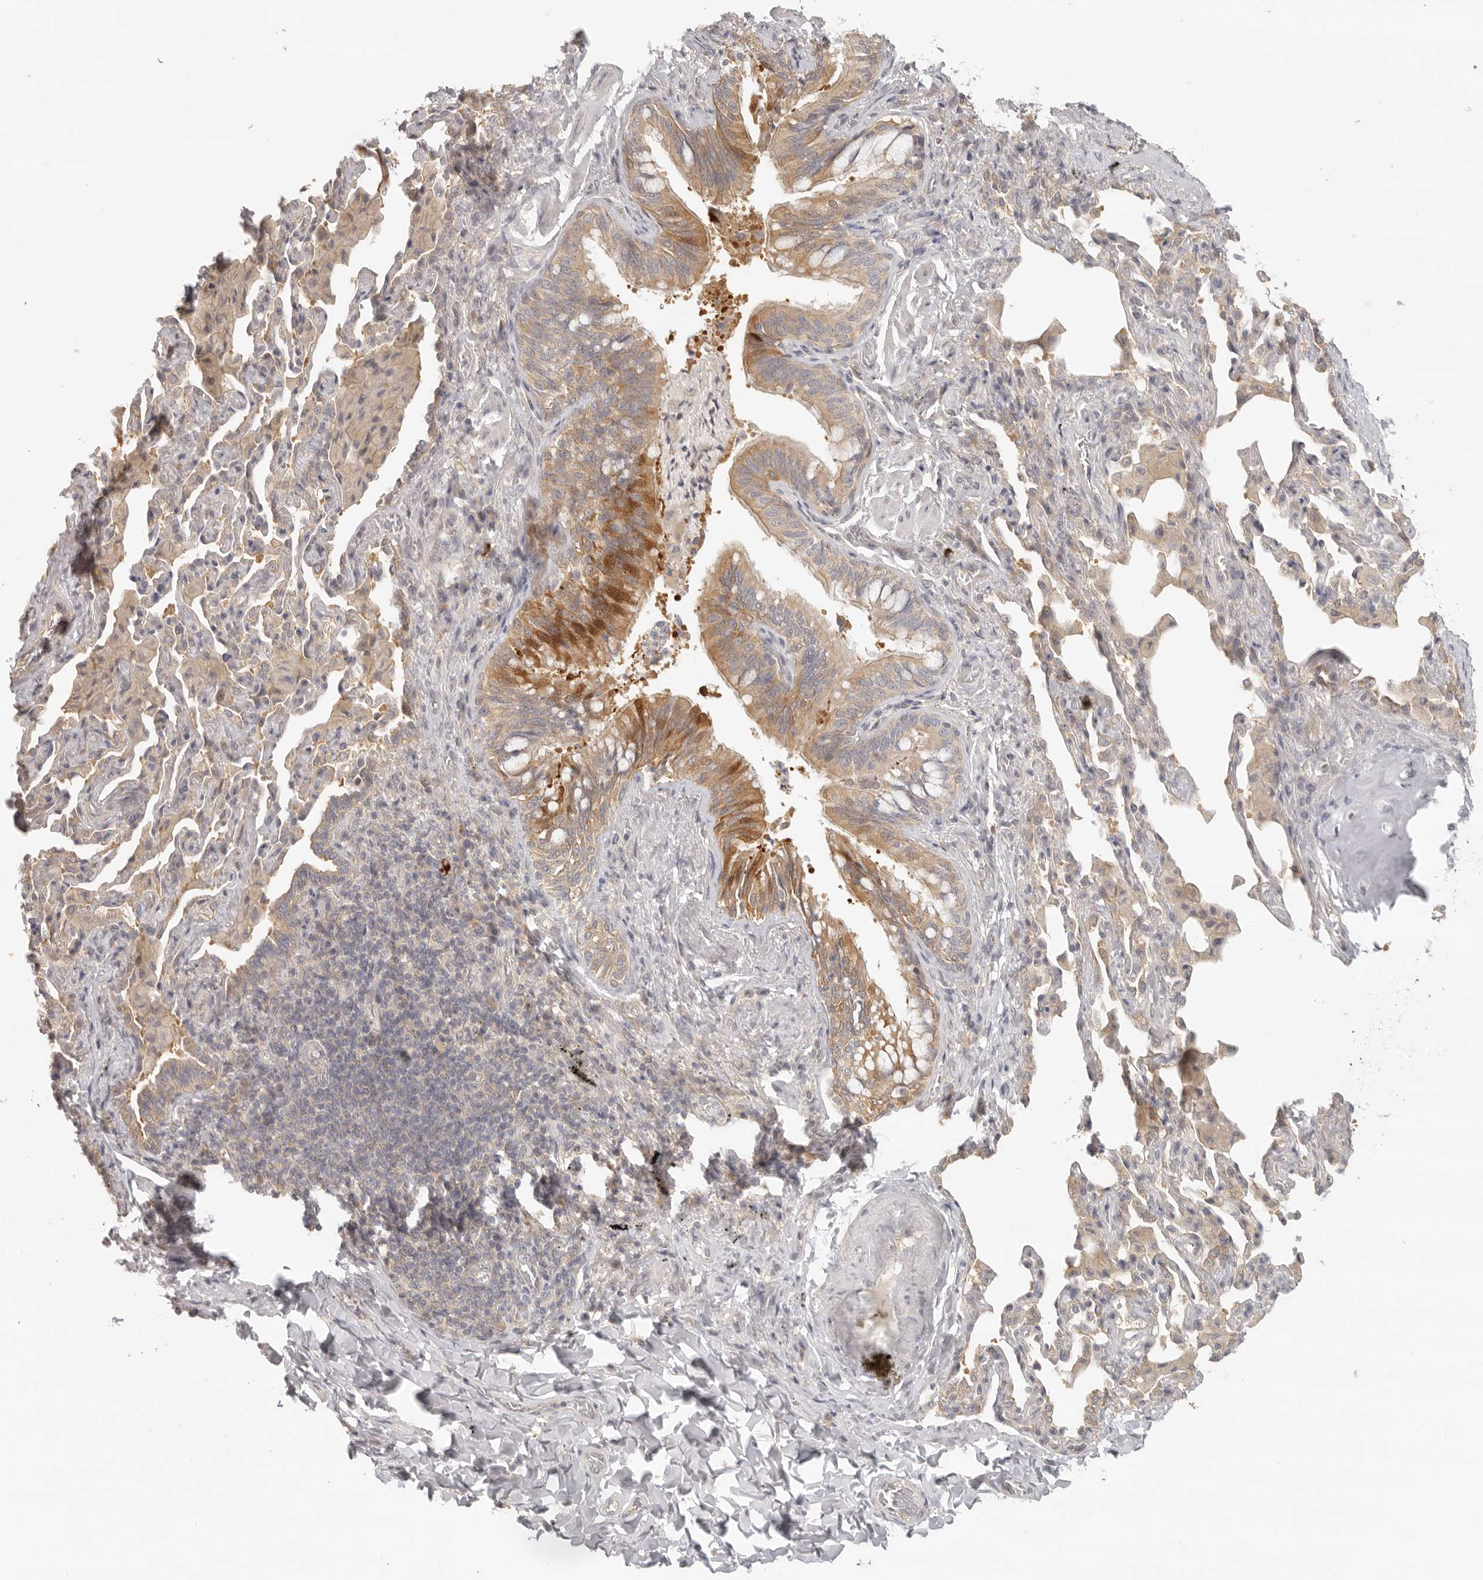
{"staining": {"intensity": "moderate", "quantity": ">75%", "location": "cytoplasmic/membranous"}, "tissue": "bronchus", "cell_type": "Respiratory epithelial cells", "image_type": "normal", "snomed": [{"axis": "morphology", "description": "Normal tissue, NOS"}, {"axis": "morphology", "description": "Inflammation, NOS"}, {"axis": "topography", "description": "Lung"}], "caption": "The immunohistochemical stain highlights moderate cytoplasmic/membranous staining in respiratory epithelial cells of normal bronchus.", "gene": "AHDC1", "patient": {"sex": "female", "age": 46}}